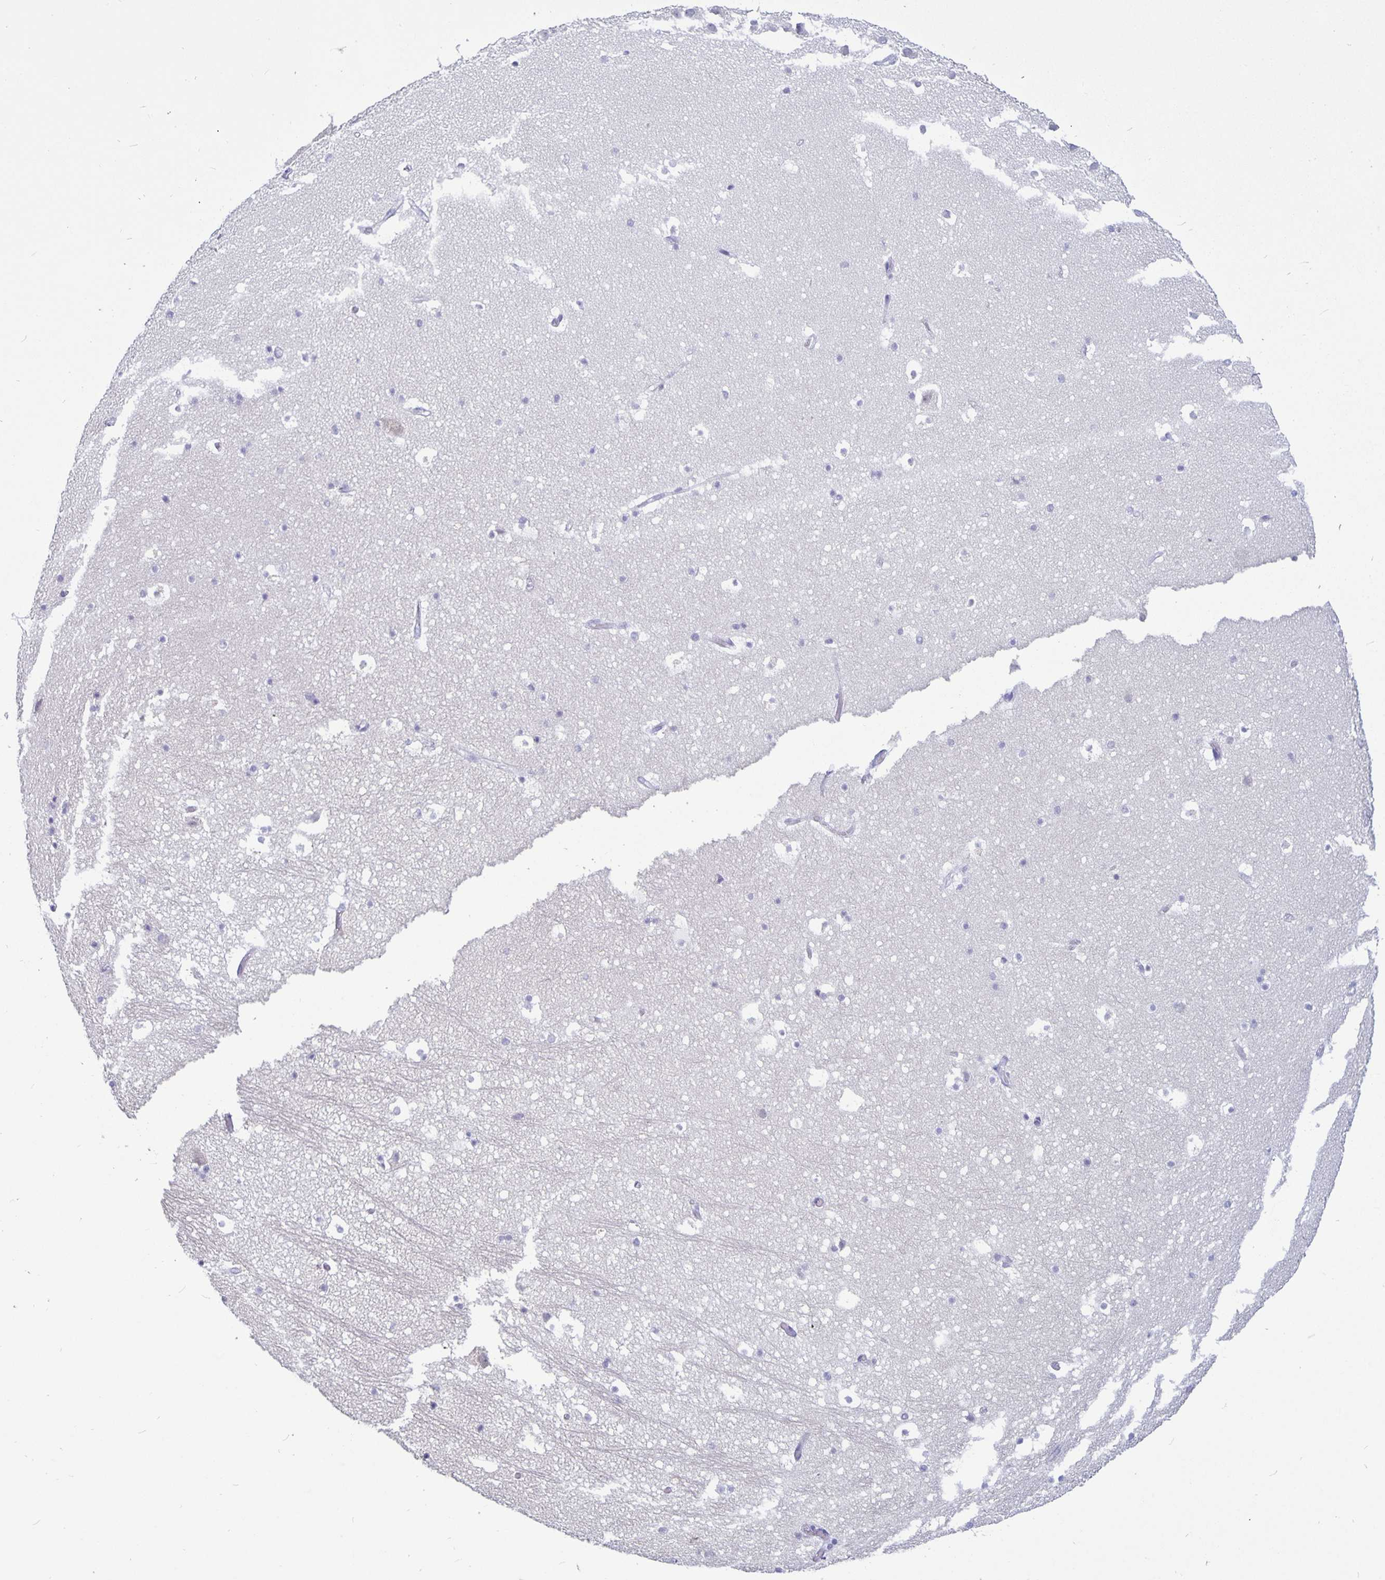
{"staining": {"intensity": "negative", "quantity": "none", "location": "none"}, "tissue": "hippocampus", "cell_type": "Glial cells", "image_type": "normal", "snomed": [{"axis": "morphology", "description": "Normal tissue, NOS"}, {"axis": "topography", "description": "Hippocampus"}], "caption": "Human hippocampus stained for a protein using IHC reveals no positivity in glial cells.", "gene": "BPIFA3", "patient": {"sex": "male", "age": 26}}